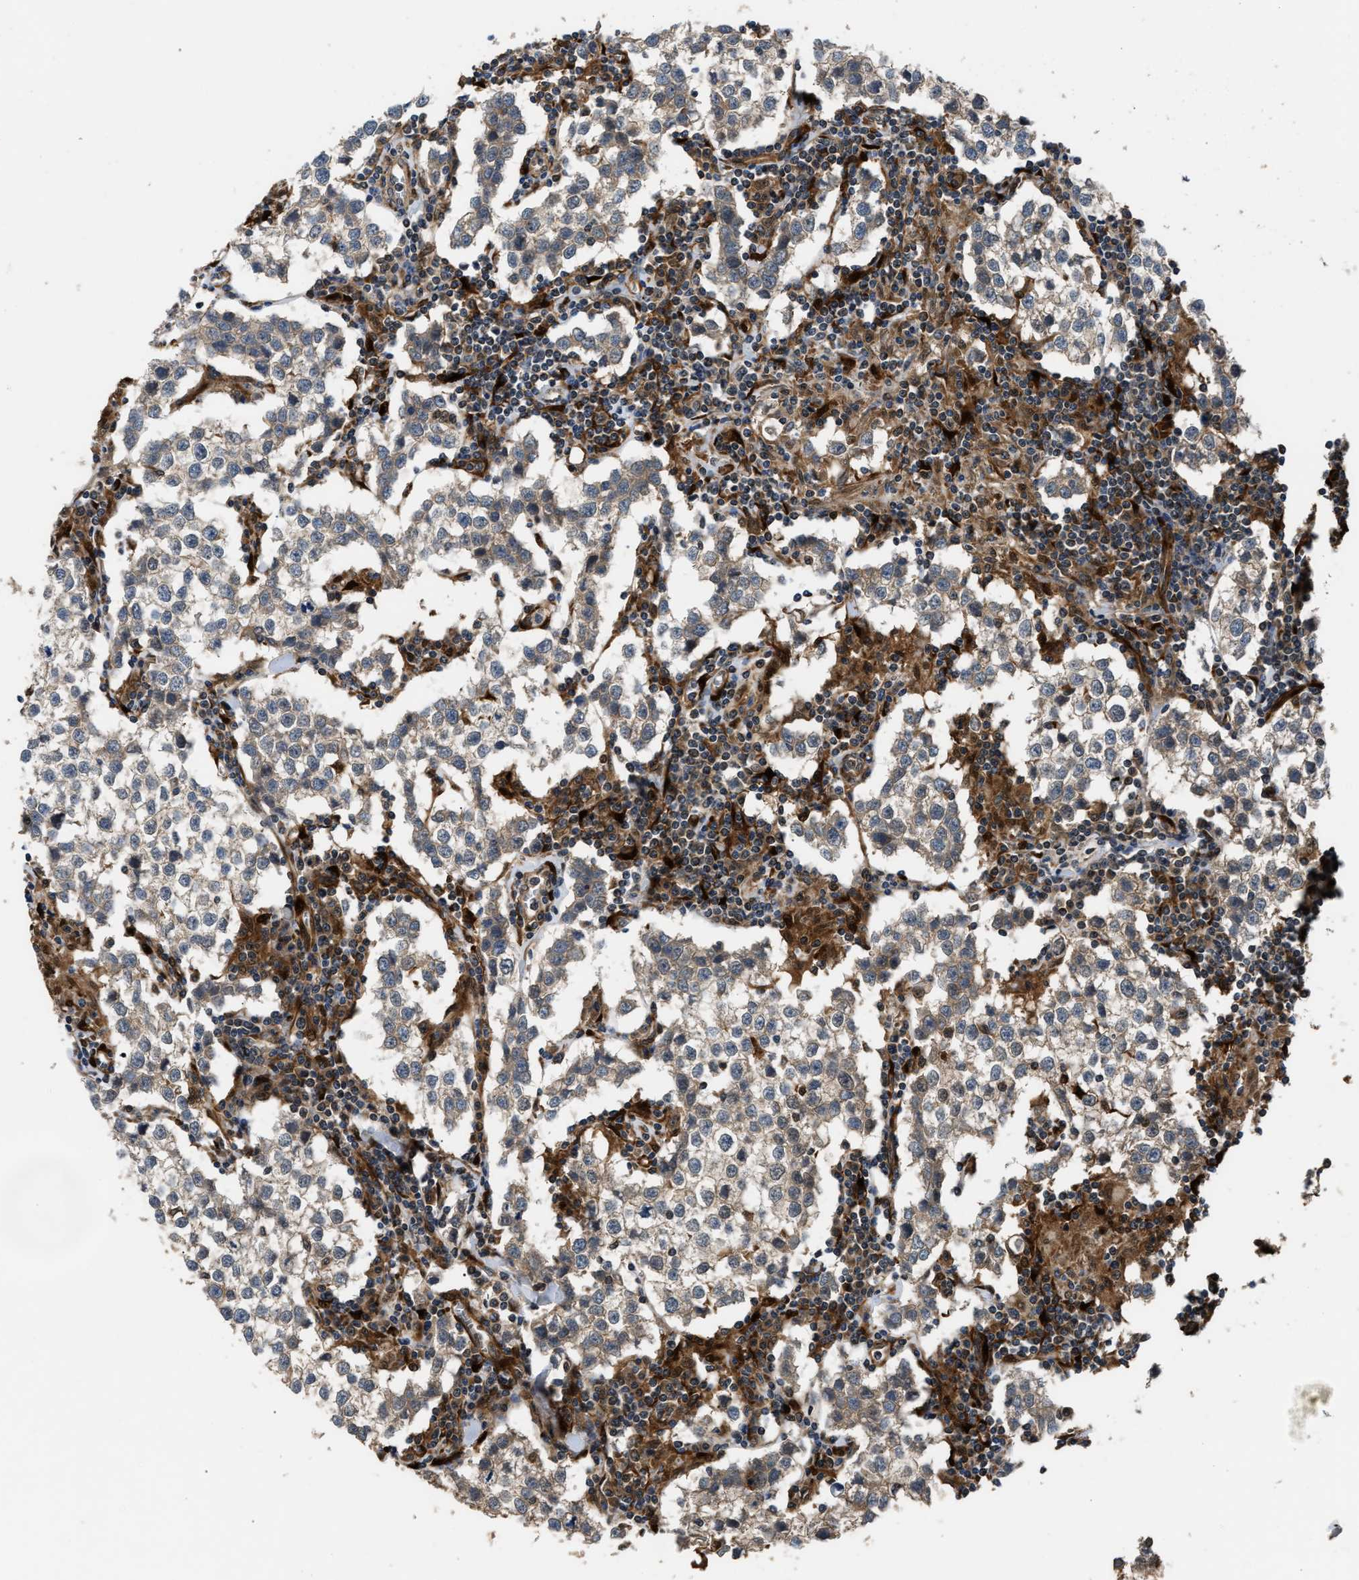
{"staining": {"intensity": "weak", "quantity": ">75%", "location": "cytoplasmic/membranous"}, "tissue": "testis cancer", "cell_type": "Tumor cells", "image_type": "cancer", "snomed": [{"axis": "morphology", "description": "Seminoma, NOS"}, {"axis": "morphology", "description": "Carcinoma, Embryonal, NOS"}, {"axis": "topography", "description": "Testis"}], "caption": "Immunohistochemical staining of testis cancer exhibits low levels of weak cytoplasmic/membranous expression in approximately >75% of tumor cells.", "gene": "PPA1", "patient": {"sex": "male", "age": 36}}